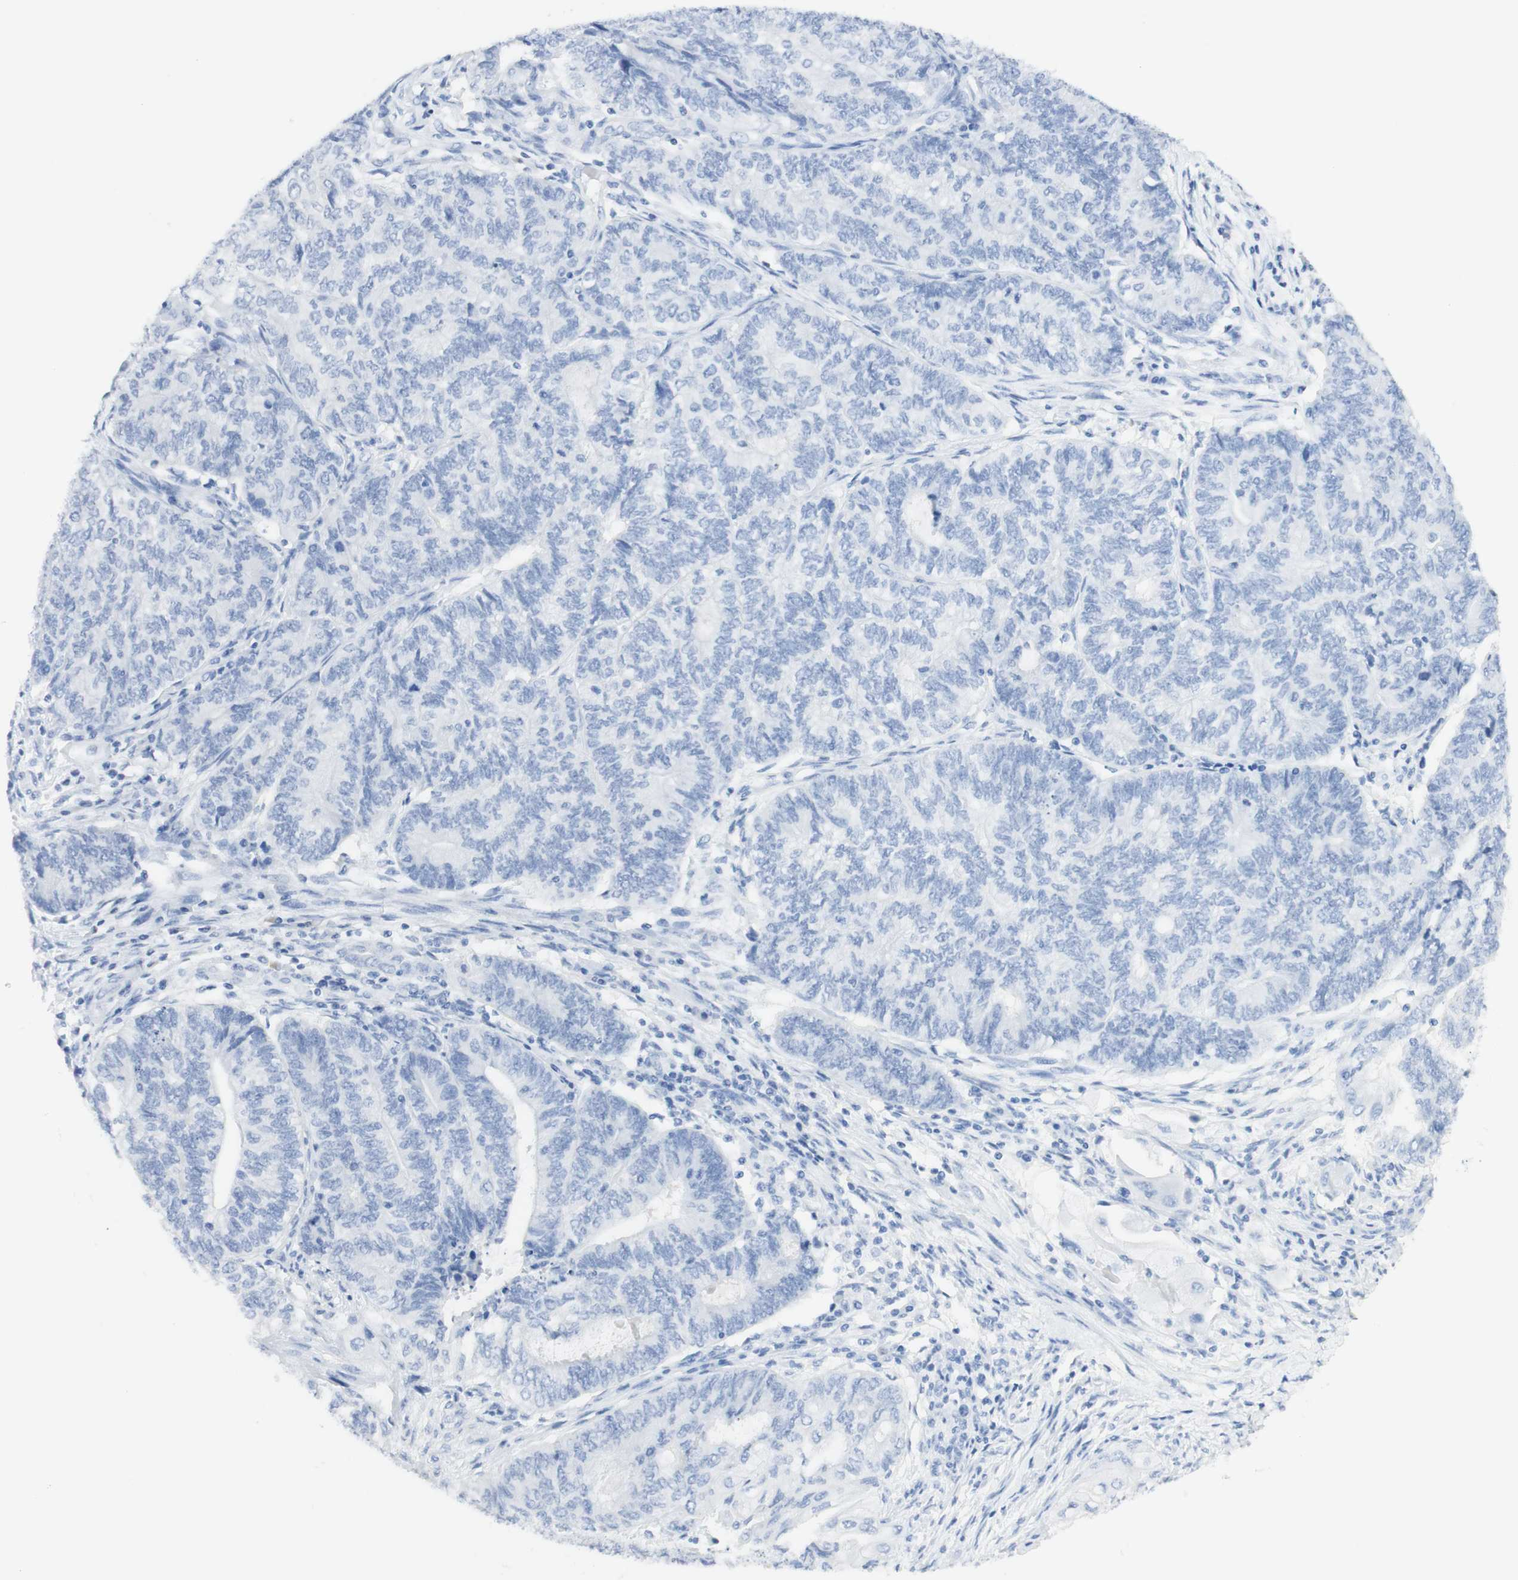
{"staining": {"intensity": "negative", "quantity": "none", "location": "none"}, "tissue": "endometrial cancer", "cell_type": "Tumor cells", "image_type": "cancer", "snomed": [{"axis": "morphology", "description": "Adenocarcinoma, NOS"}, {"axis": "topography", "description": "Uterus"}, {"axis": "topography", "description": "Endometrium"}], "caption": "An image of human adenocarcinoma (endometrial) is negative for staining in tumor cells.", "gene": "TPO", "patient": {"sex": "female", "age": 70}}